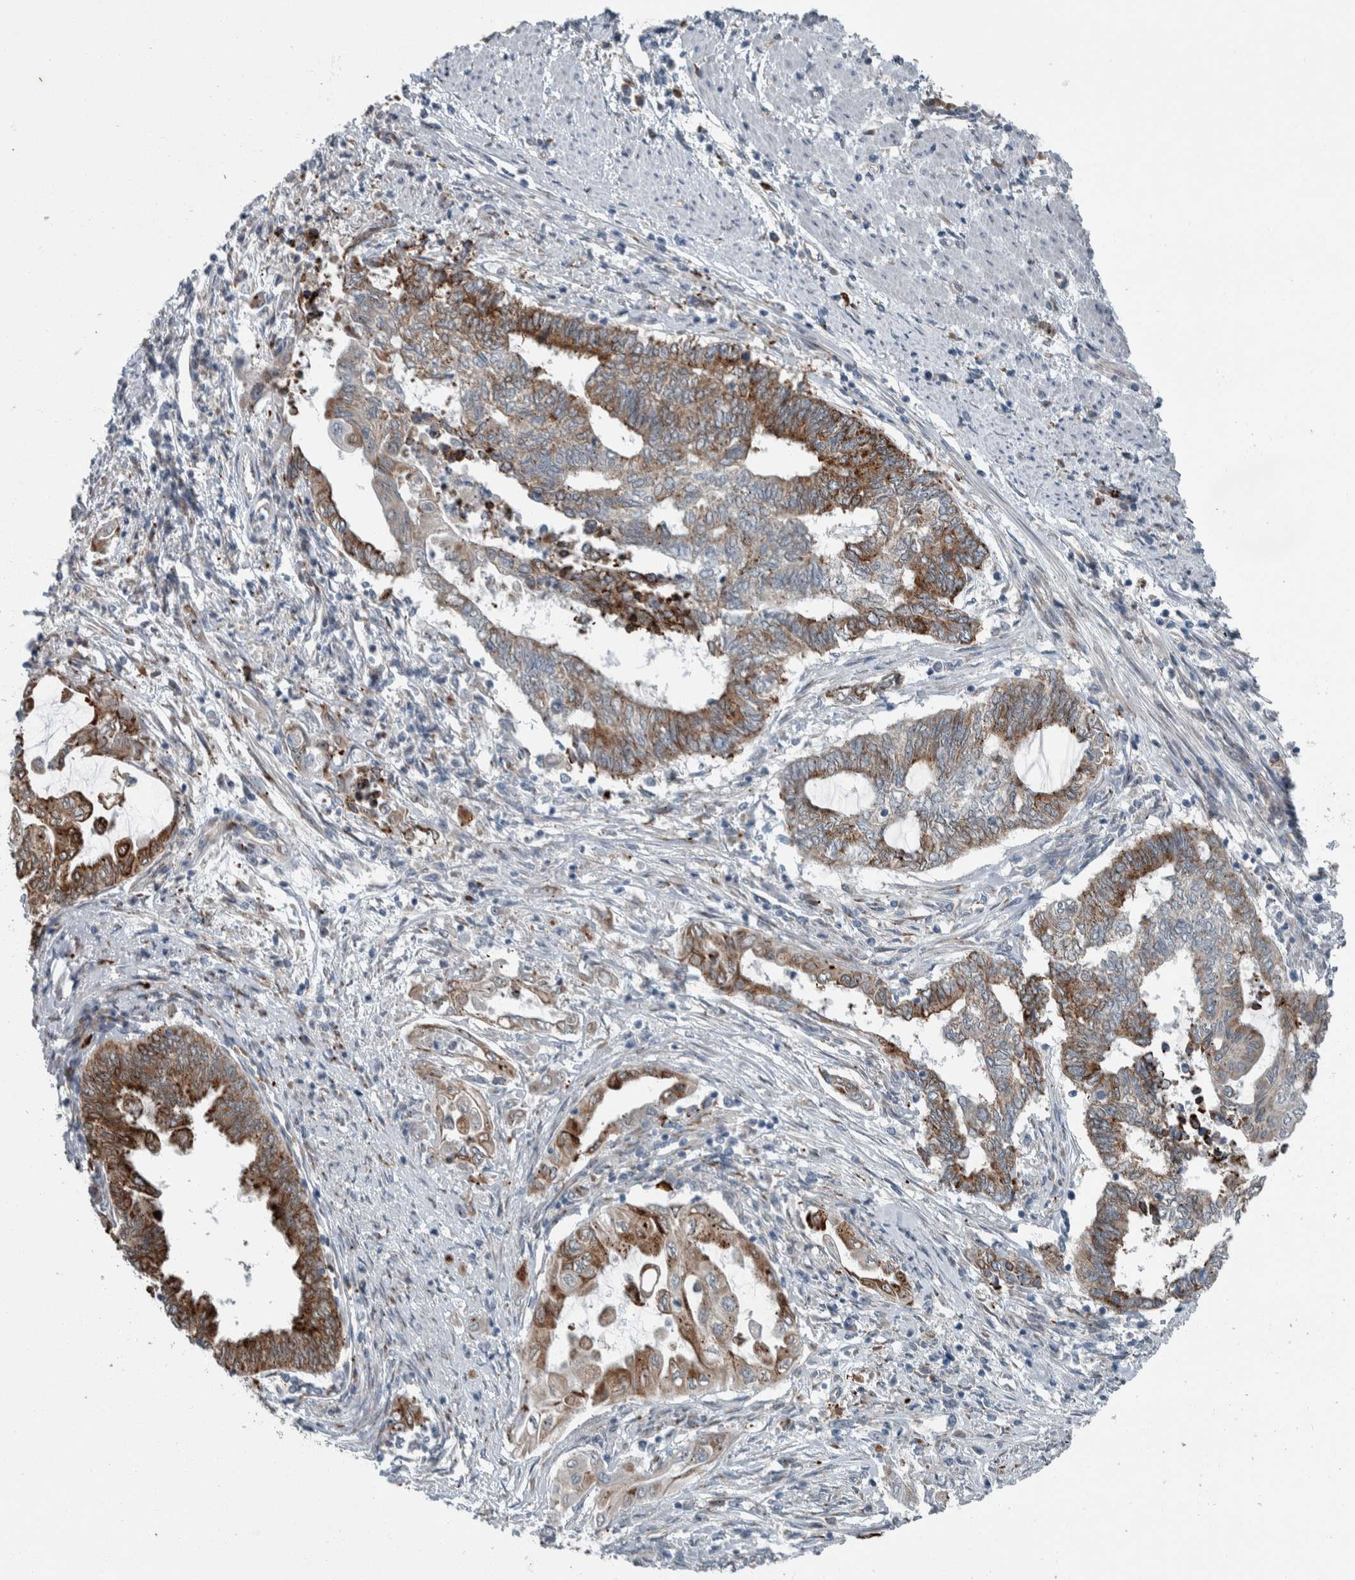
{"staining": {"intensity": "strong", "quantity": ">75%", "location": "cytoplasmic/membranous"}, "tissue": "endometrial cancer", "cell_type": "Tumor cells", "image_type": "cancer", "snomed": [{"axis": "morphology", "description": "Adenocarcinoma, NOS"}, {"axis": "topography", "description": "Uterus"}, {"axis": "topography", "description": "Endometrium"}], "caption": "Strong cytoplasmic/membranous protein expression is identified in approximately >75% of tumor cells in endometrial cancer (adenocarcinoma).", "gene": "USP25", "patient": {"sex": "female", "age": 70}}